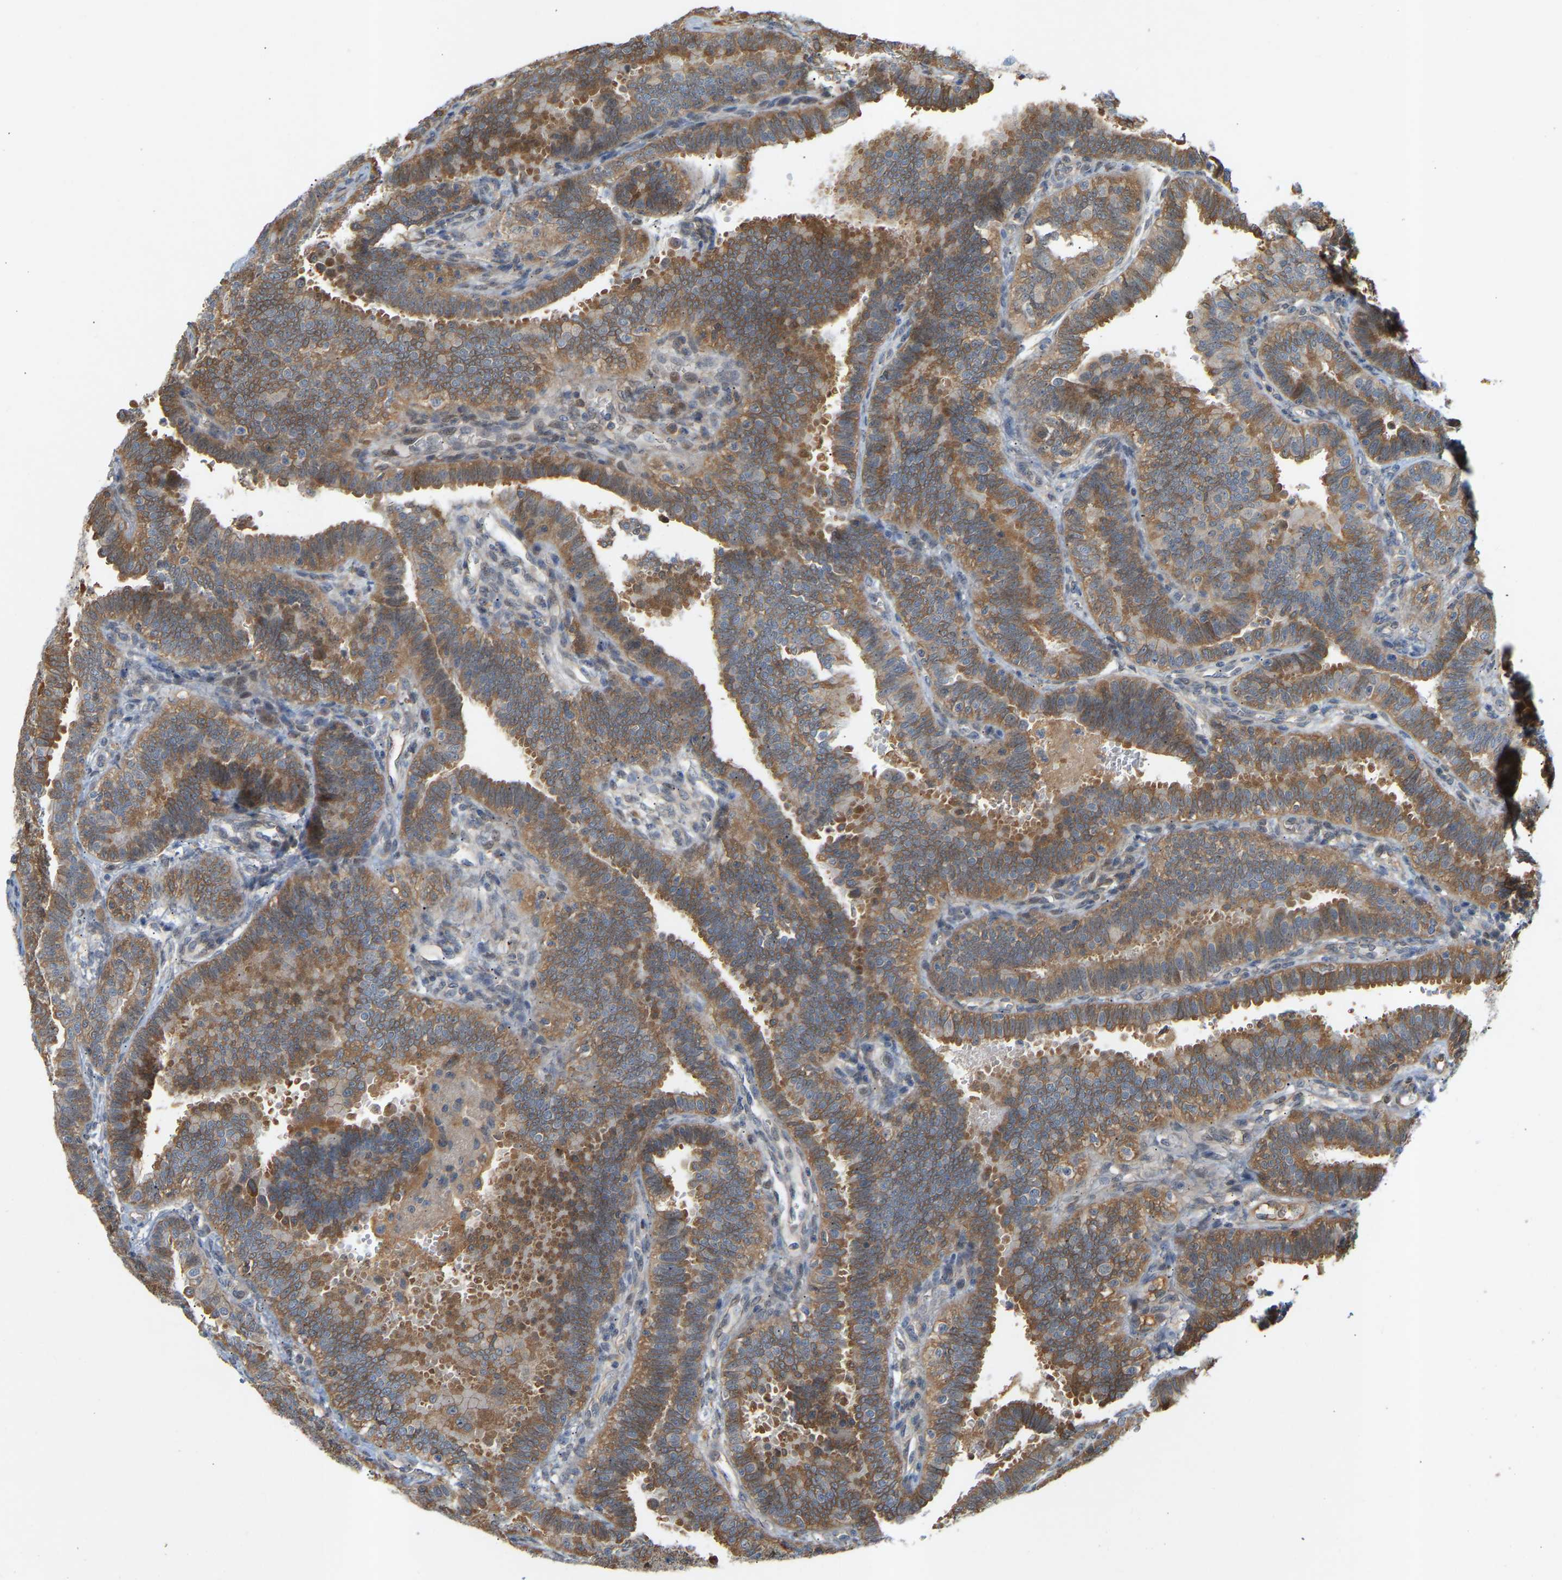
{"staining": {"intensity": "moderate", "quantity": ">75%", "location": "cytoplasmic/membranous"}, "tissue": "fallopian tube", "cell_type": "Glandular cells", "image_type": "normal", "snomed": [{"axis": "morphology", "description": "Normal tissue, NOS"}, {"axis": "topography", "description": "Fallopian tube"}, {"axis": "topography", "description": "Placenta"}], "caption": "Fallopian tube stained with a brown dye demonstrates moderate cytoplasmic/membranous positive expression in about >75% of glandular cells.", "gene": "ATP5MF", "patient": {"sex": "female", "age": 34}}